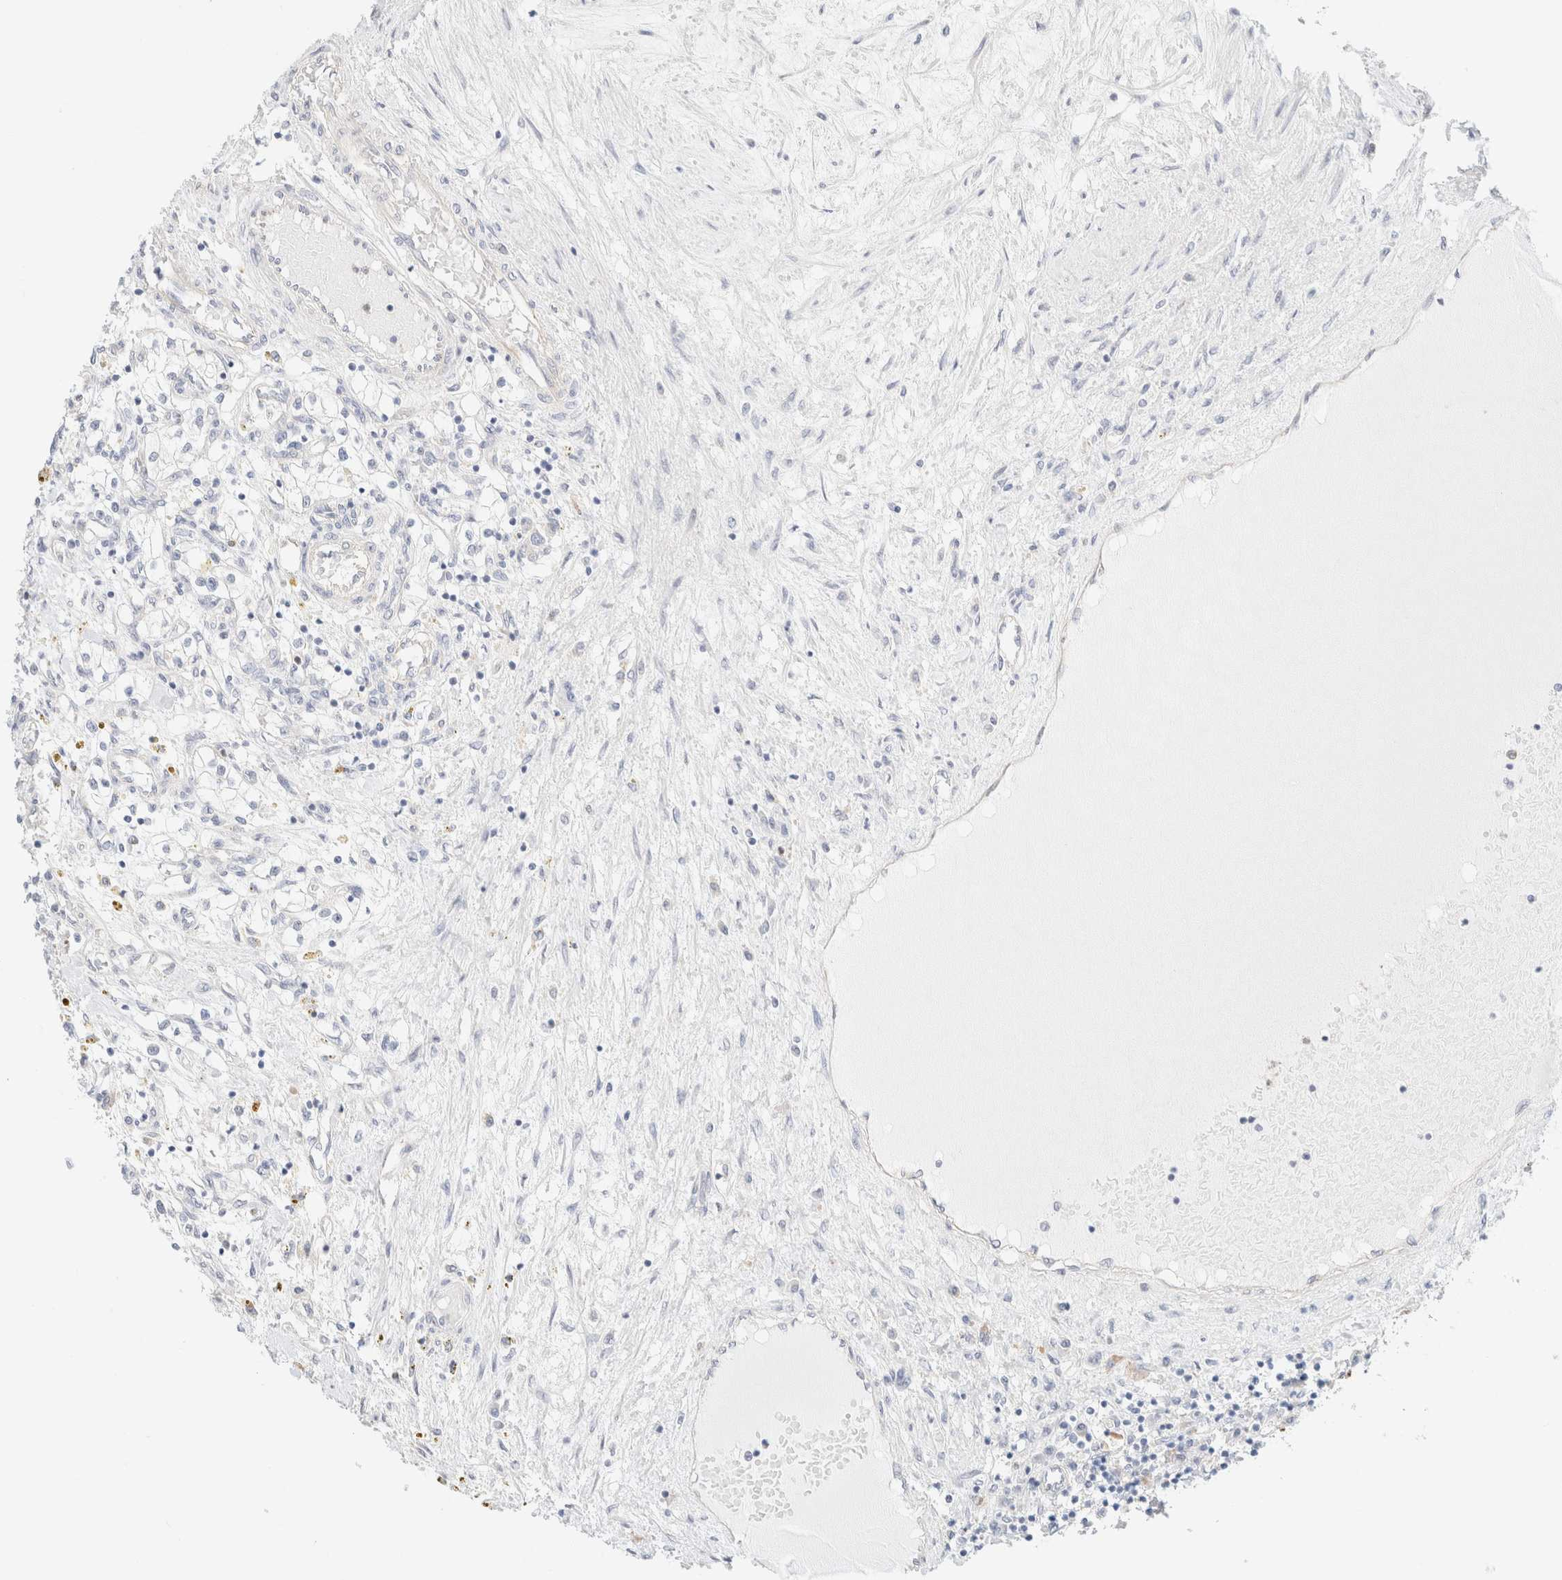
{"staining": {"intensity": "negative", "quantity": "none", "location": "none"}, "tissue": "renal cancer", "cell_type": "Tumor cells", "image_type": "cancer", "snomed": [{"axis": "morphology", "description": "Adenocarcinoma, NOS"}, {"axis": "topography", "description": "Kidney"}], "caption": "Histopathology image shows no protein expression in tumor cells of renal adenocarcinoma tissue. (Brightfield microscopy of DAB (3,3'-diaminobenzidine) IHC at high magnification).", "gene": "UNC13B", "patient": {"sex": "male", "age": 68}}